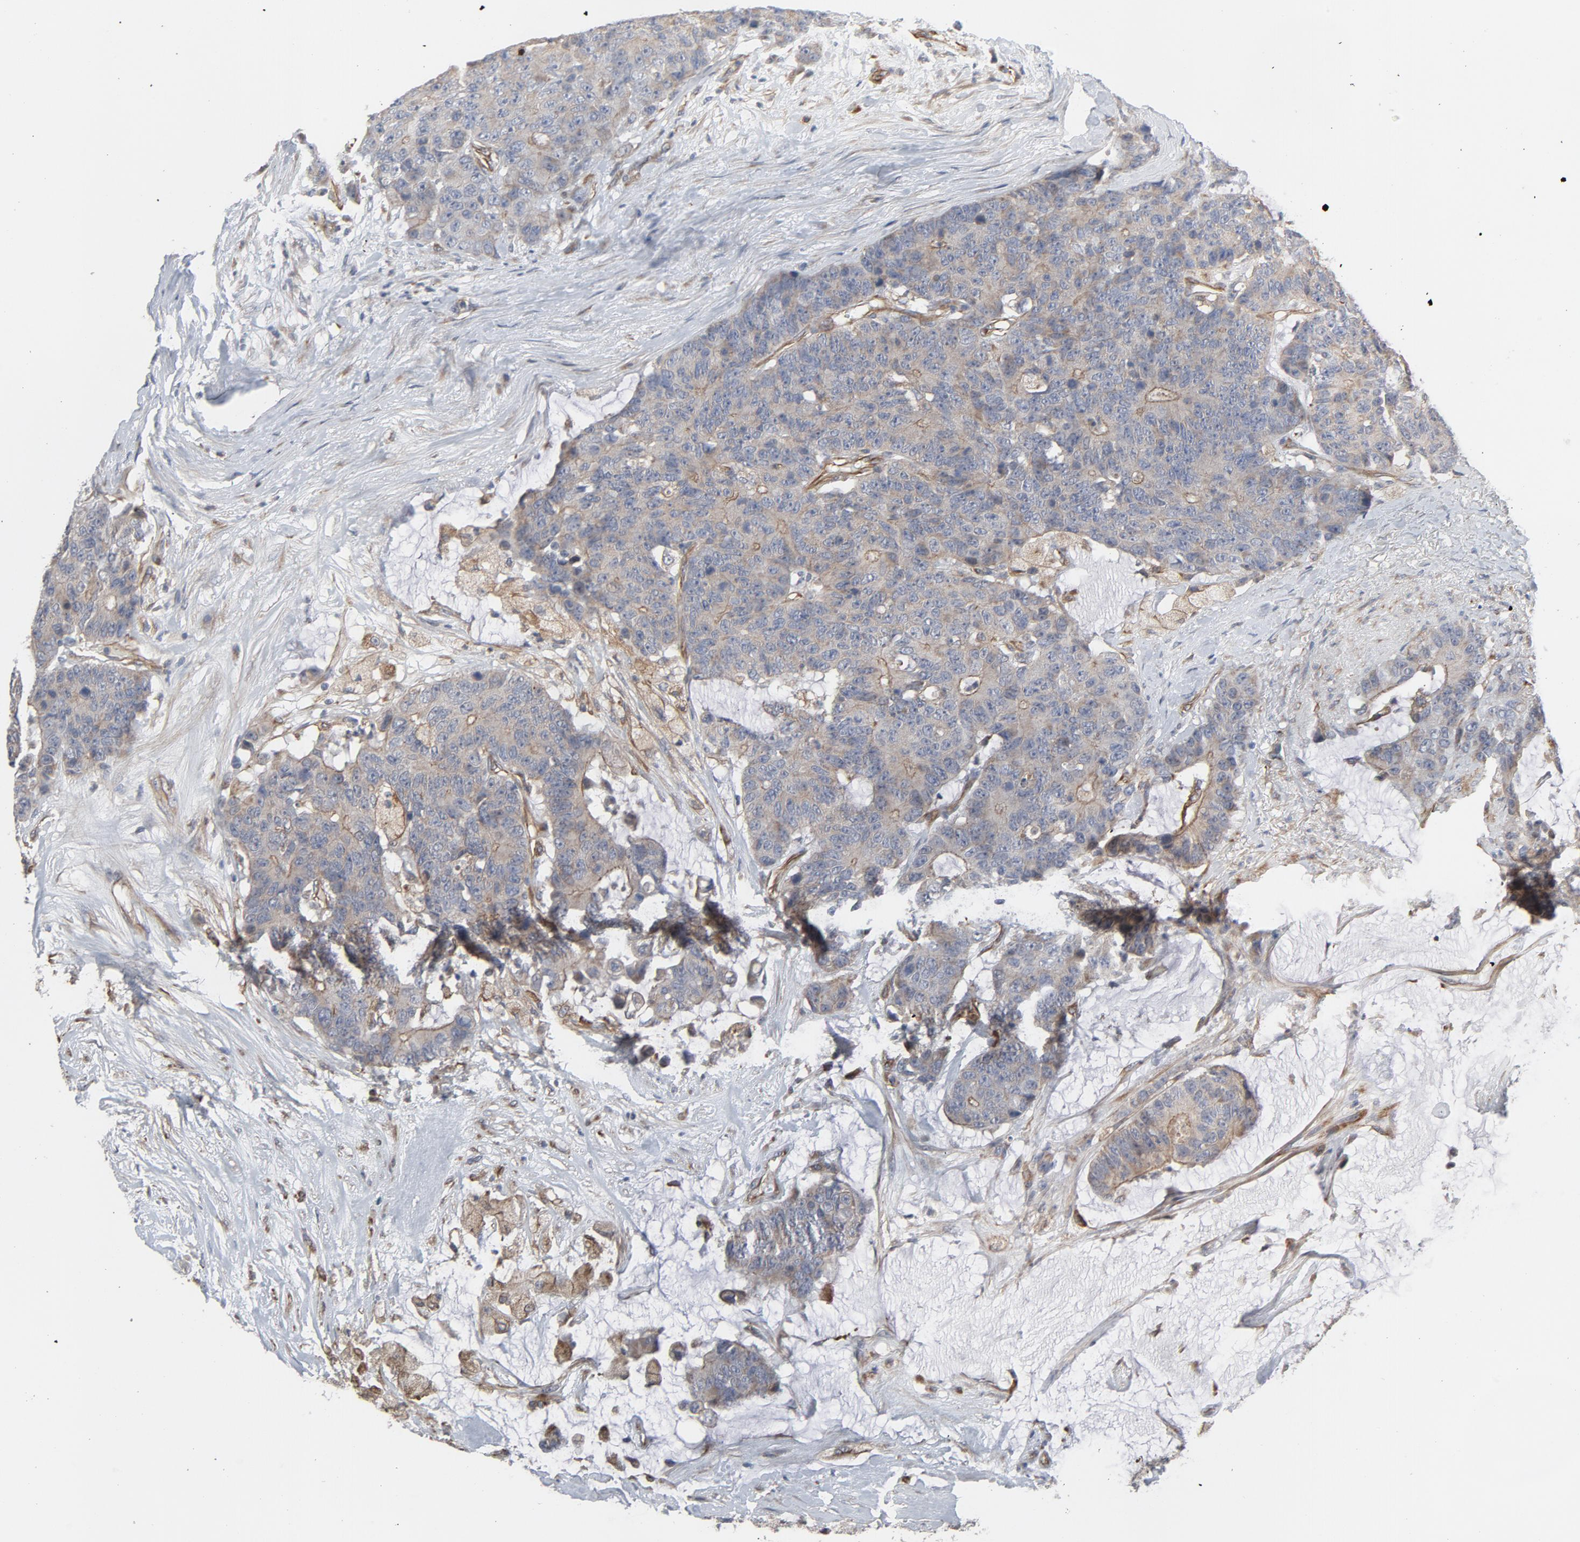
{"staining": {"intensity": "moderate", "quantity": ">75%", "location": "cytoplasmic/membranous"}, "tissue": "colorectal cancer", "cell_type": "Tumor cells", "image_type": "cancer", "snomed": [{"axis": "morphology", "description": "Adenocarcinoma, NOS"}, {"axis": "topography", "description": "Colon"}], "caption": "Brown immunohistochemical staining in human colorectal adenocarcinoma shows moderate cytoplasmic/membranous expression in about >75% of tumor cells.", "gene": "TRIOBP", "patient": {"sex": "female", "age": 86}}